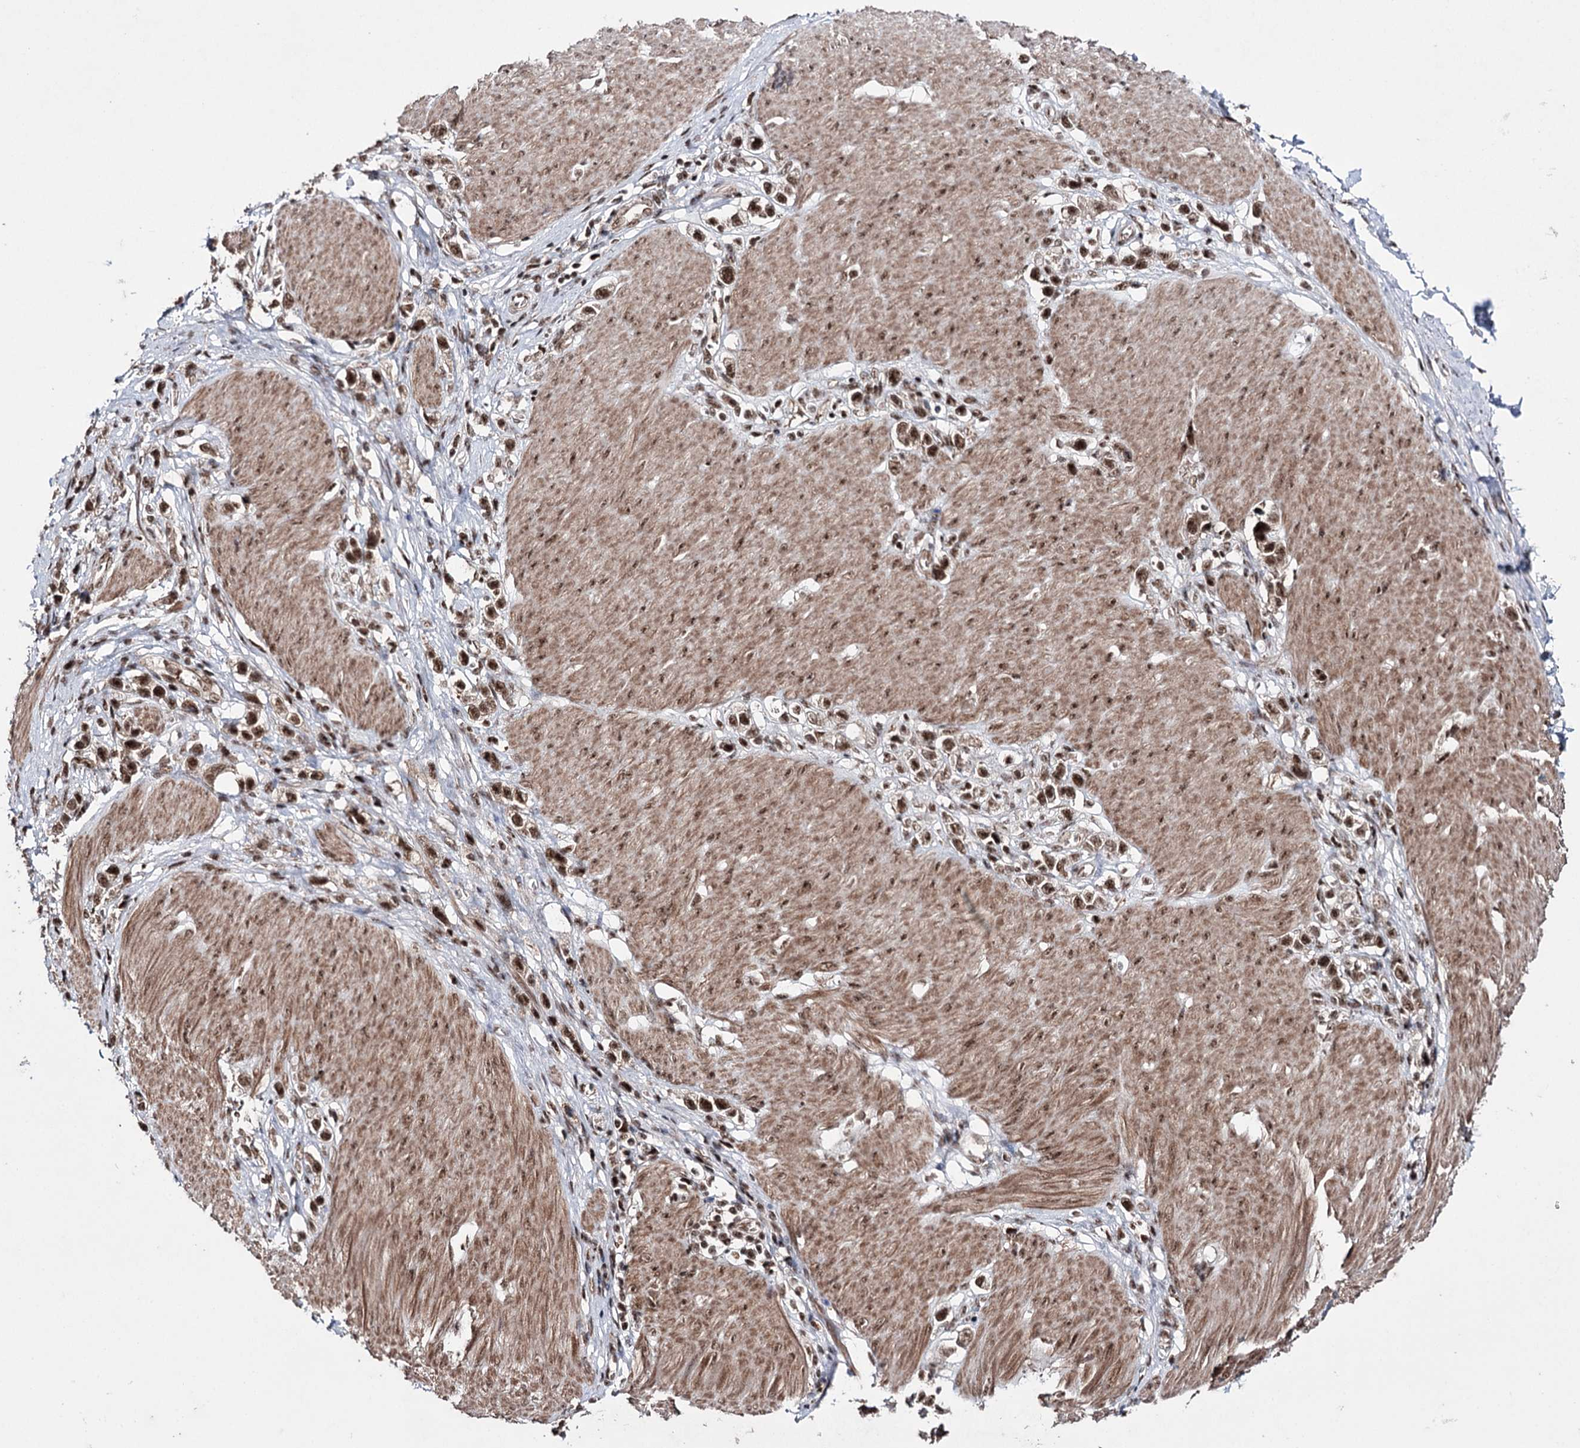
{"staining": {"intensity": "strong", "quantity": ">75%", "location": "nuclear"}, "tissue": "stomach cancer", "cell_type": "Tumor cells", "image_type": "cancer", "snomed": [{"axis": "morphology", "description": "Normal tissue, NOS"}, {"axis": "morphology", "description": "Adenocarcinoma, NOS"}, {"axis": "topography", "description": "Stomach, upper"}, {"axis": "topography", "description": "Stomach"}], "caption": "Immunohistochemical staining of adenocarcinoma (stomach) exhibits high levels of strong nuclear expression in approximately >75% of tumor cells.", "gene": "PRPF40A", "patient": {"sex": "female", "age": 65}}